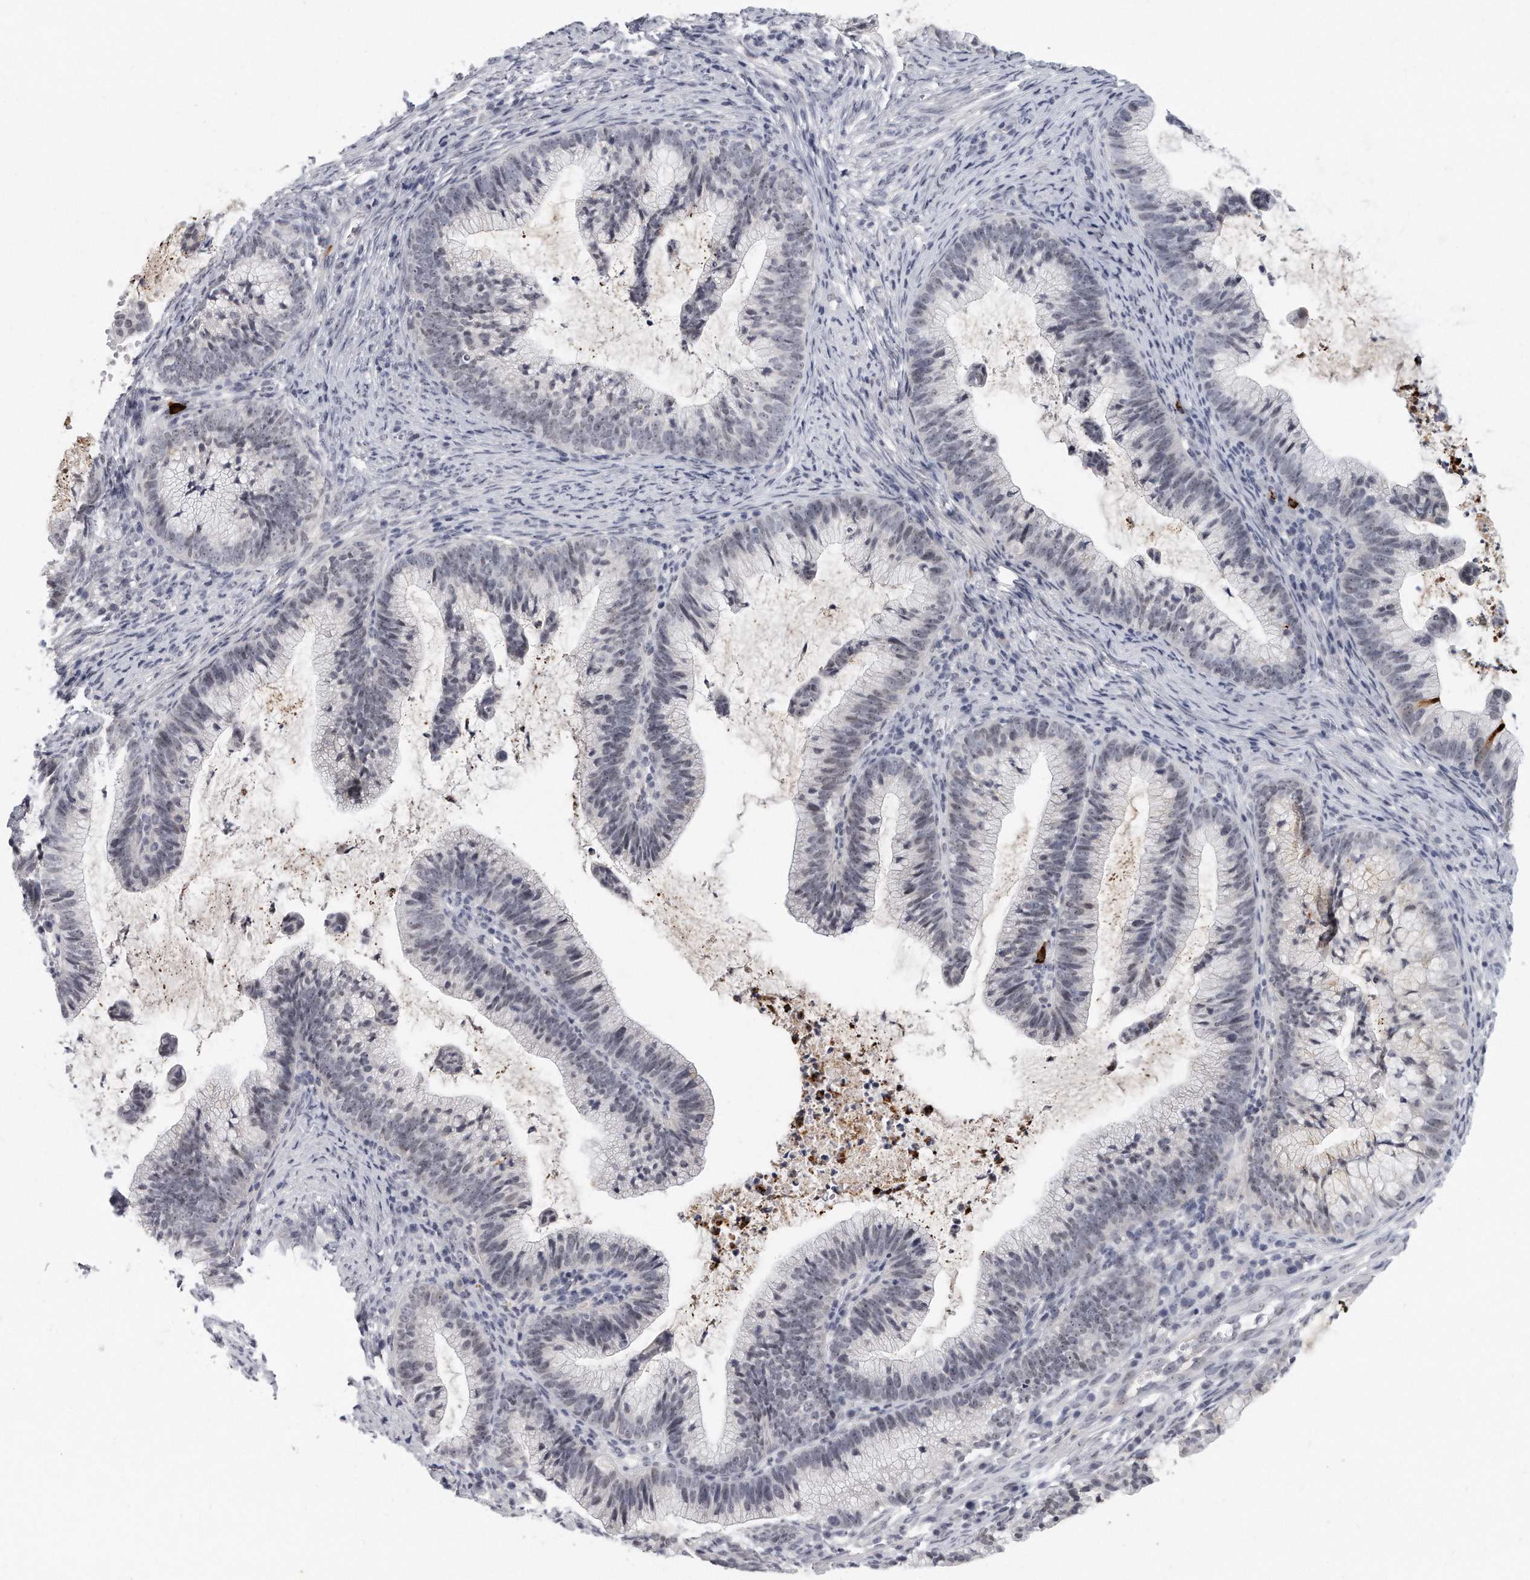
{"staining": {"intensity": "negative", "quantity": "none", "location": "none"}, "tissue": "cervical cancer", "cell_type": "Tumor cells", "image_type": "cancer", "snomed": [{"axis": "morphology", "description": "Adenocarcinoma, NOS"}, {"axis": "topography", "description": "Cervix"}], "caption": "Immunohistochemistry of human cervical cancer (adenocarcinoma) exhibits no expression in tumor cells.", "gene": "TFCP2L1", "patient": {"sex": "female", "age": 36}}